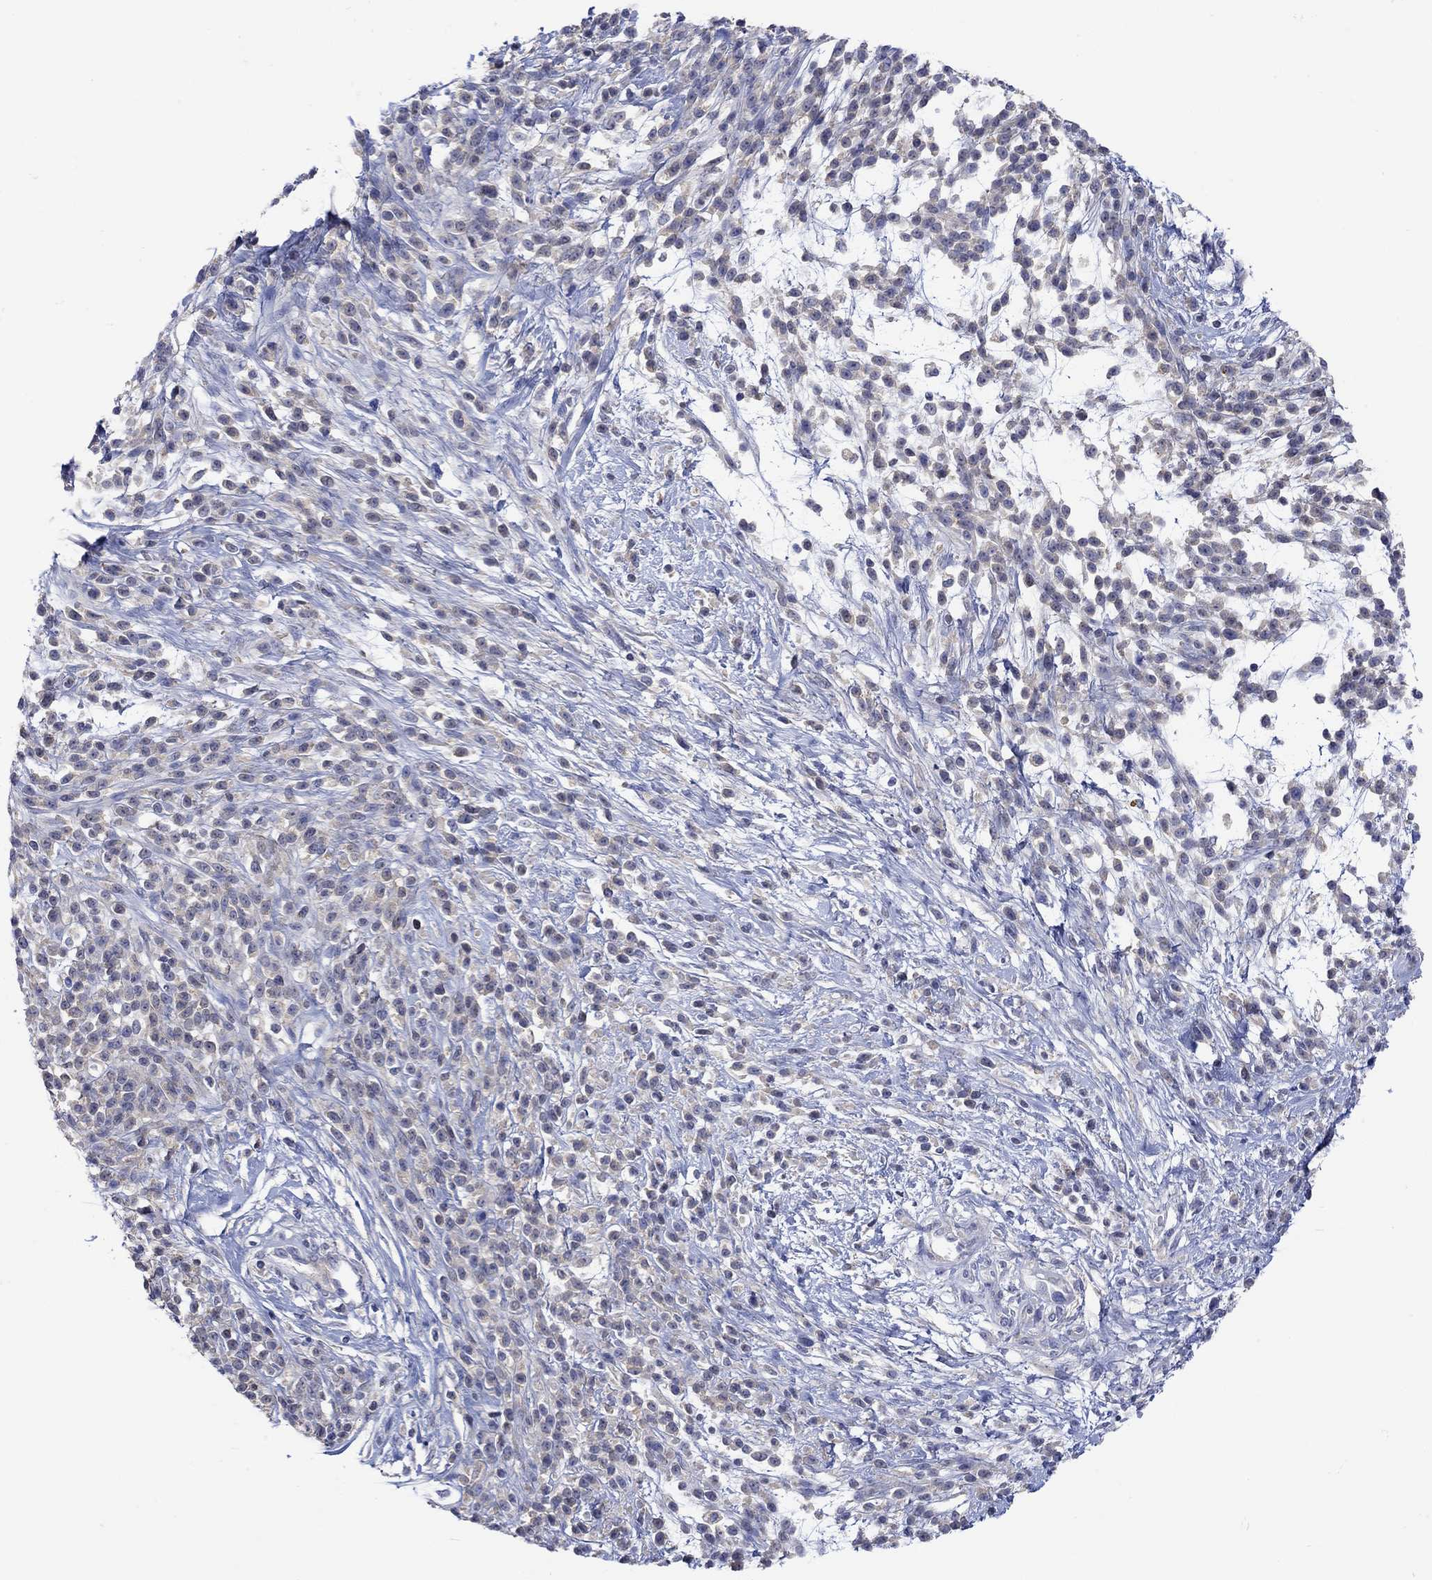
{"staining": {"intensity": "negative", "quantity": "none", "location": "none"}, "tissue": "melanoma", "cell_type": "Tumor cells", "image_type": "cancer", "snomed": [{"axis": "morphology", "description": "Malignant melanoma, NOS"}, {"axis": "topography", "description": "Skin"}, {"axis": "topography", "description": "Skin of trunk"}], "caption": "Immunohistochemistry (IHC) of melanoma demonstrates no staining in tumor cells.", "gene": "MSI1", "patient": {"sex": "male", "age": 74}}